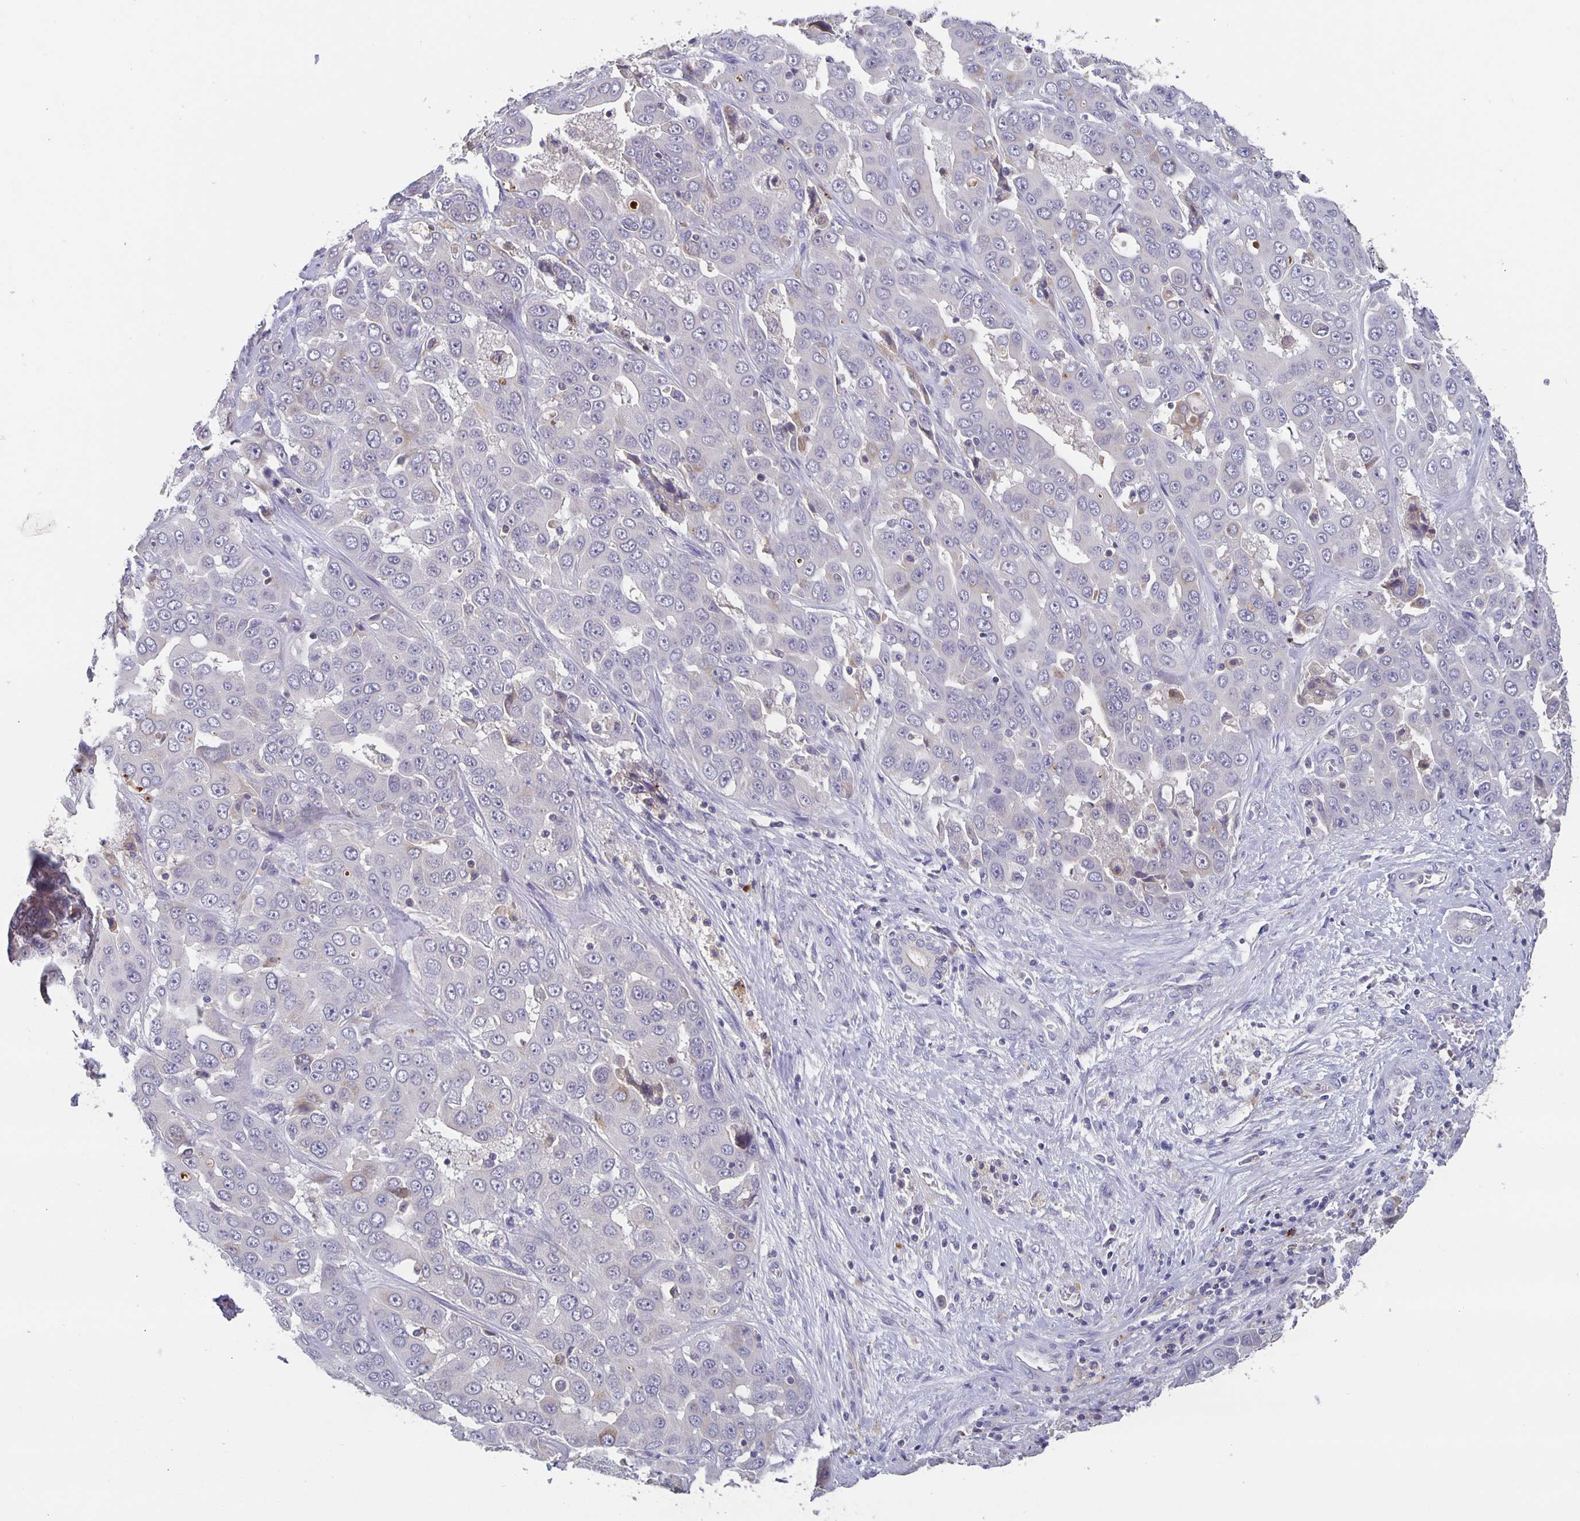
{"staining": {"intensity": "negative", "quantity": "none", "location": "none"}, "tissue": "liver cancer", "cell_type": "Tumor cells", "image_type": "cancer", "snomed": [{"axis": "morphology", "description": "Cholangiocarcinoma"}, {"axis": "topography", "description": "Liver"}], "caption": "This histopathology image is of cholangiocarcinoma (liver) stained with immunohistochemistry (IHC) to label a protein in brown with the nuclei are counter-stained blue. There is no expression in tumor cells.", "gene": "GDF15", "patient": {"sex": "female", "age": 52}}